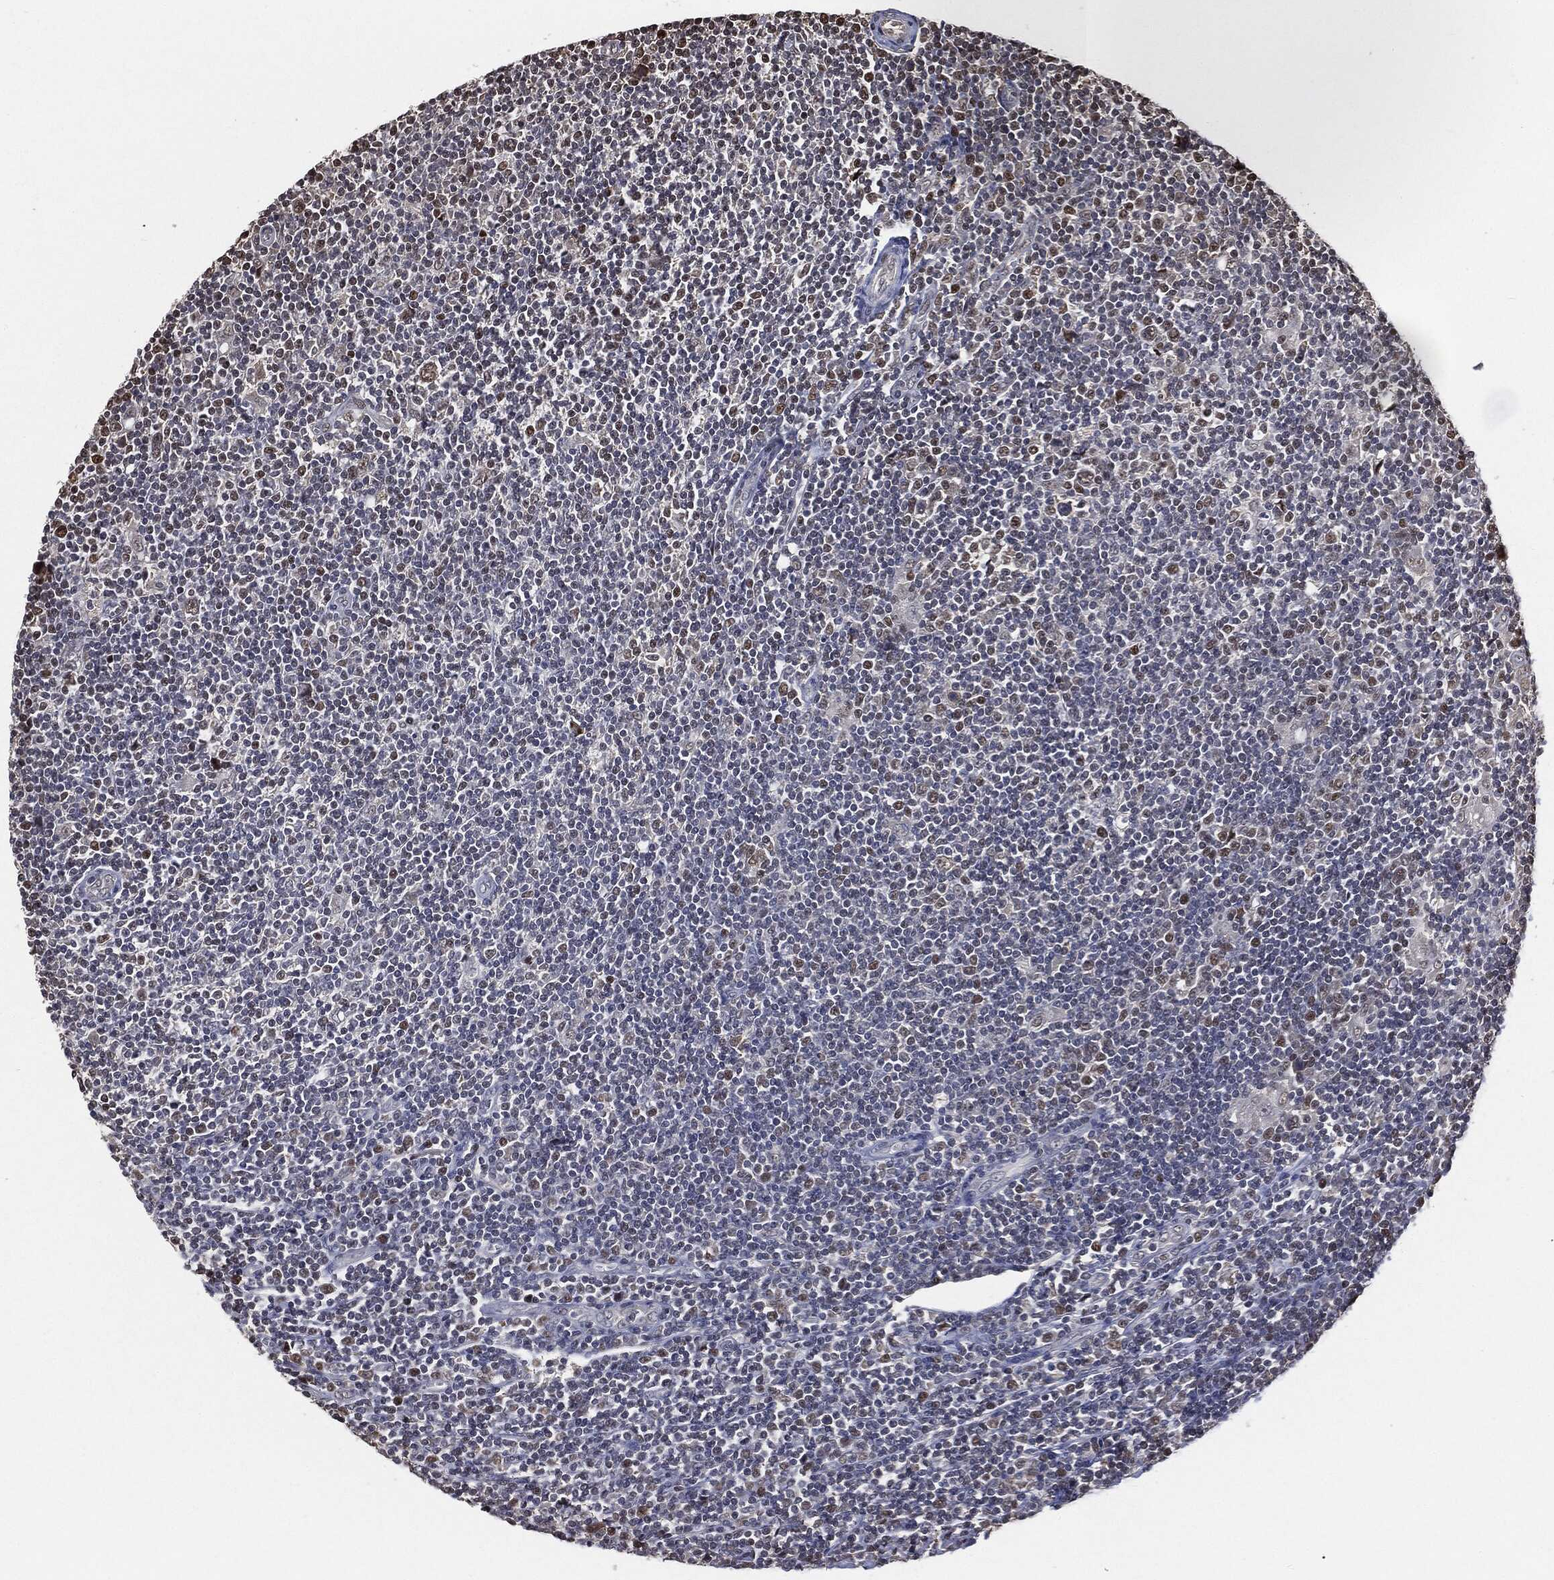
{"staining": {"intensity": "negative", "quantity": "none", "location": "none"}, "tissue": "lymphoma", "cell_type": "Tumor cells", "image_type": "cancer", "snomed": [{"axis": "morphology", "description": "Hodgkin's disease, NOS"}, {"axis": "topography", "description": "Lymph node"}], "caption": "The micrograph shows no staining of tumor cells in lymphoma.", "gene": "SHLD2", "patient": {"sex": "male", "age": 40}}